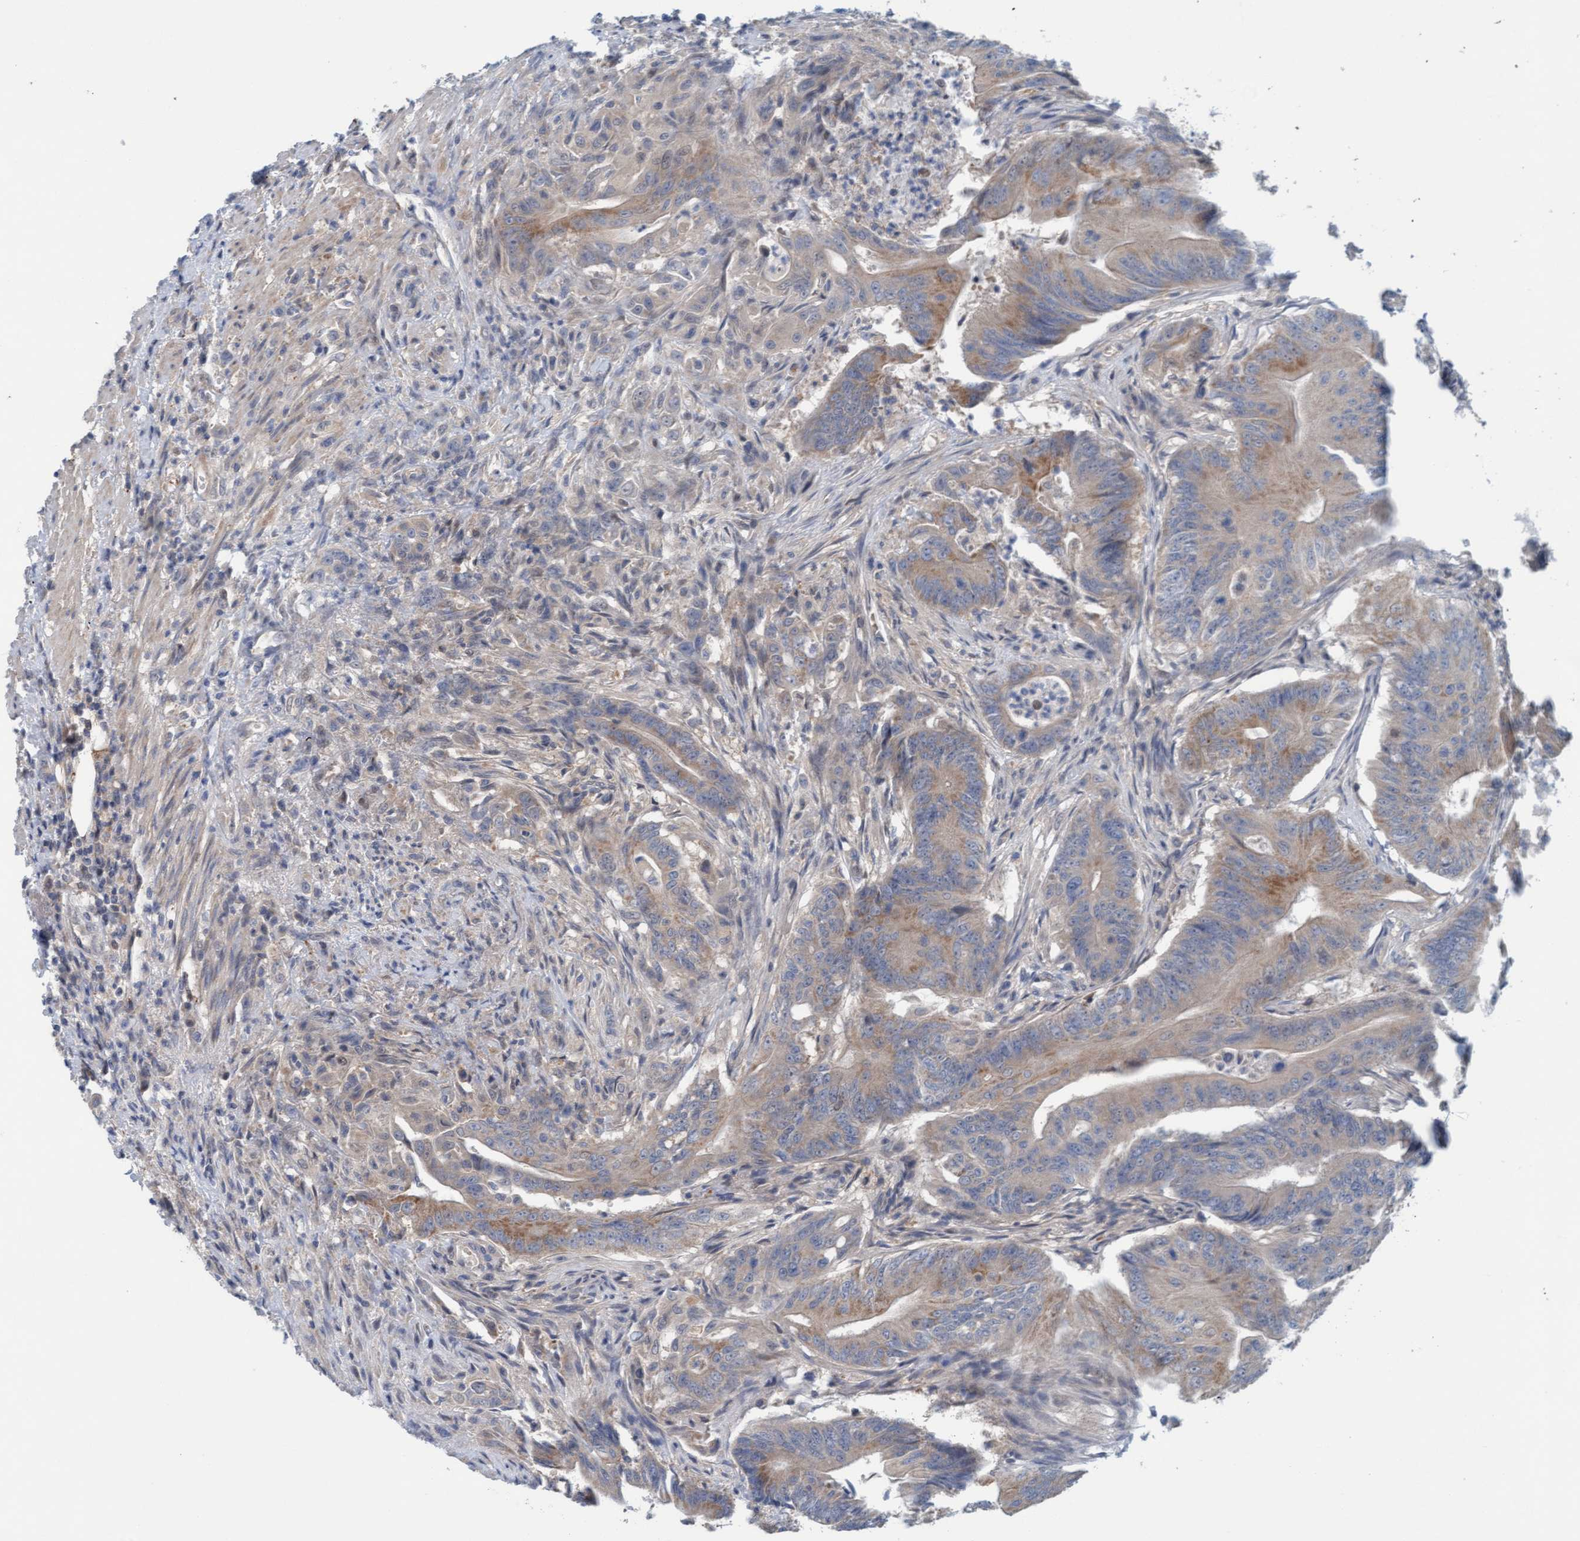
{"staining": {"intensity": "weak", "quantity": "25%-75%", "location": "cytoplasmic/membranous"}, "tissue": "colorectal cancer", "cell_type": "Tumor cells", "image_type": "cancer", "snomed": [{"axis": "morphology", "description": "Adenoma, NOS"}, {"axis": "morphology", "description": "Adenocarcinoma, NOS"}, {"axis": "topography", "description": "Colon"}], "caption": "The image shows a brown stain indicating the presence of a protein in the cytoplasmic/membranous of tumor cells in adenoma (colorectal). (DAB = brown stain, brightfield microscopy at high magnification).", "gene": "KLHL25", "patient": {"sex": "male", "age": 79}}